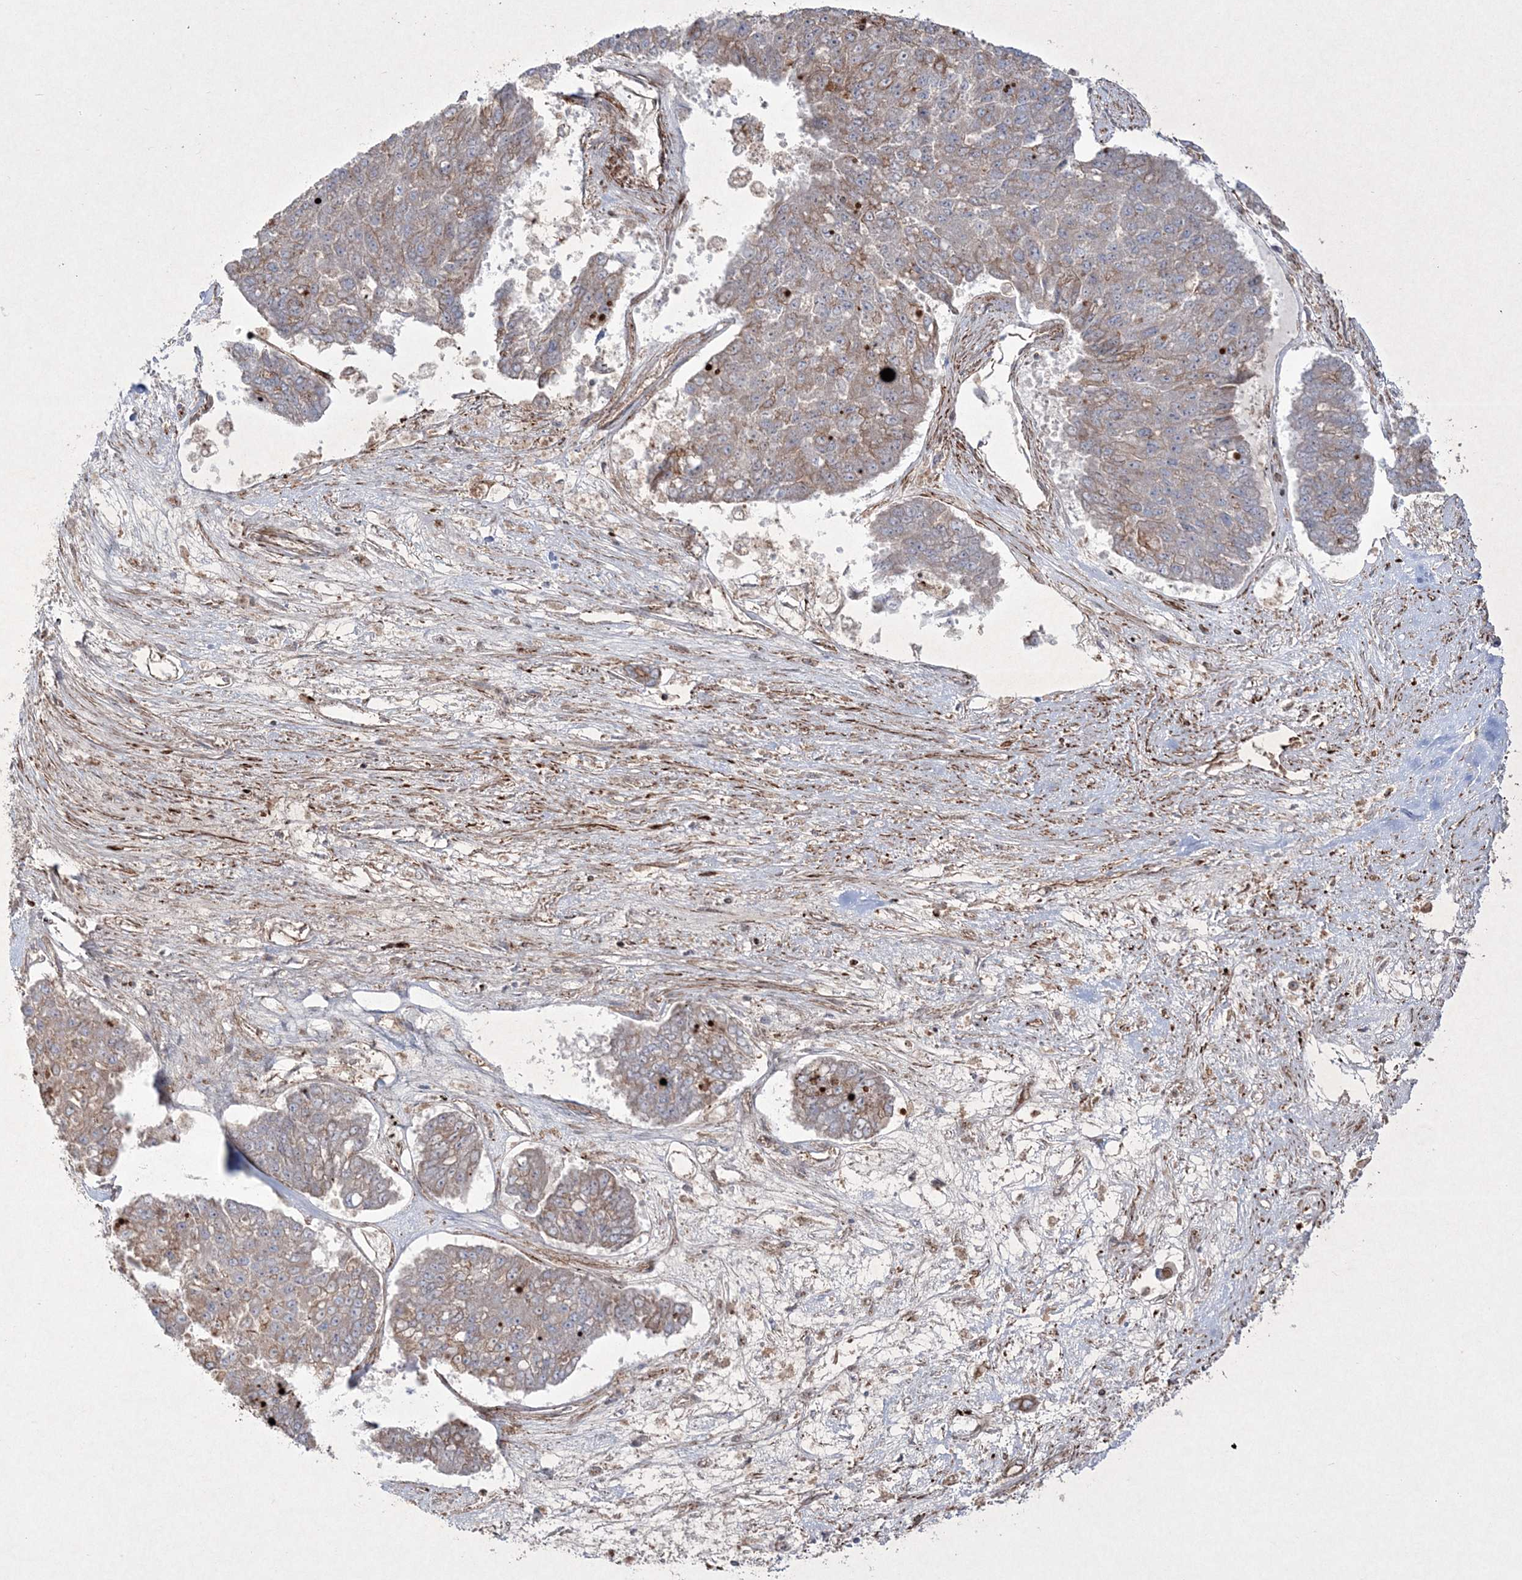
{"staining": {"intensity": "moderate", "quantity": "25%-75%", "location": "cytoplasmic/membranous"}, "tissue": "pancreatic cancer", "cell_type": "Tumor cells", "image_type": "cancer", "snomed": [{"axis": "morphology", "description": "Adenocarcinoma, NOS"}, {"axis": "topography", "description": "Pancreas"}], "caption": "A photomicrograph of human adenocarcinoma (pancreatic) stained for a protein shows moderate cytoplasmic/membranous brown staining in tumor cells.", "gene": "RICTOR", "patient": {"sex": "male", "age": 50}}